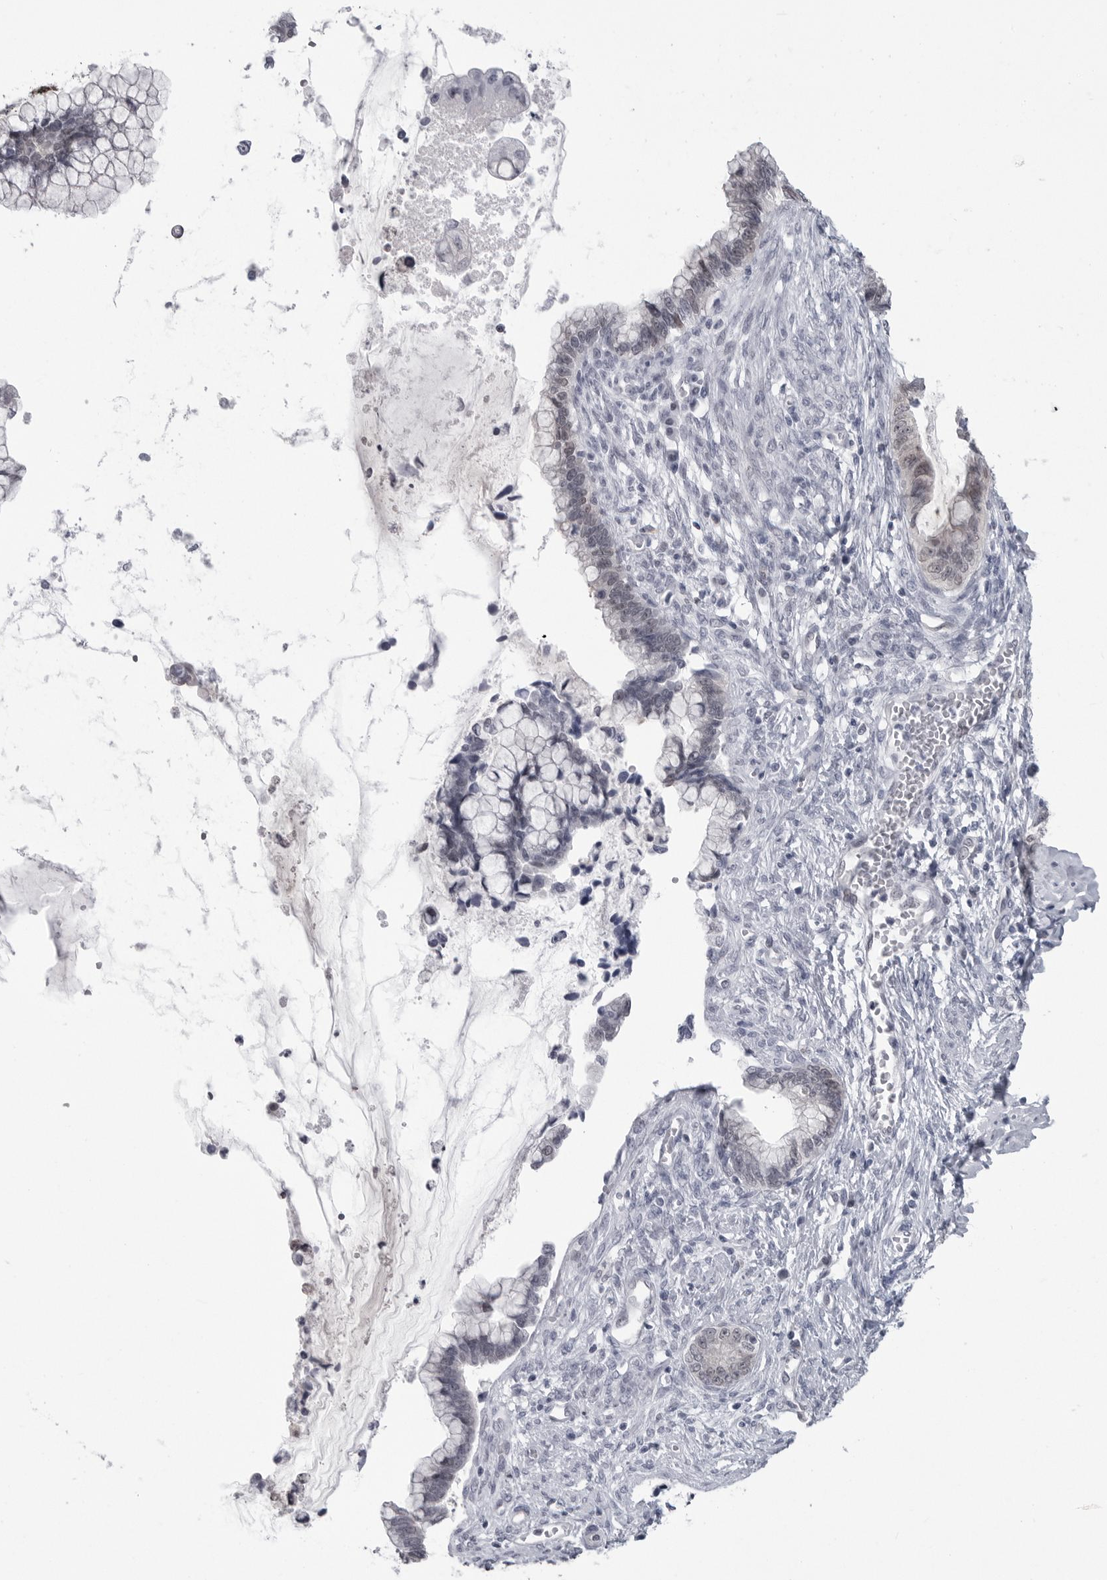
{"staining": {"intensity": "negative", "quantity": "none", "location": "none"}, "tissue": "cervical cancer", "cell_type": "Tumor cells", "image_type": "cancer", "snomed": [{"axis": "morphology", "description": "Adenocarcinoma, NOS"}, {"axis": "topography", "description": "Cervix"}], "caption": "DAB immunohistochemical staining of human cervical cancer exhibits no significant positivity in tumor cells.", "gene": "PNPO", "patient": {"sex": "female", "age": 44}}